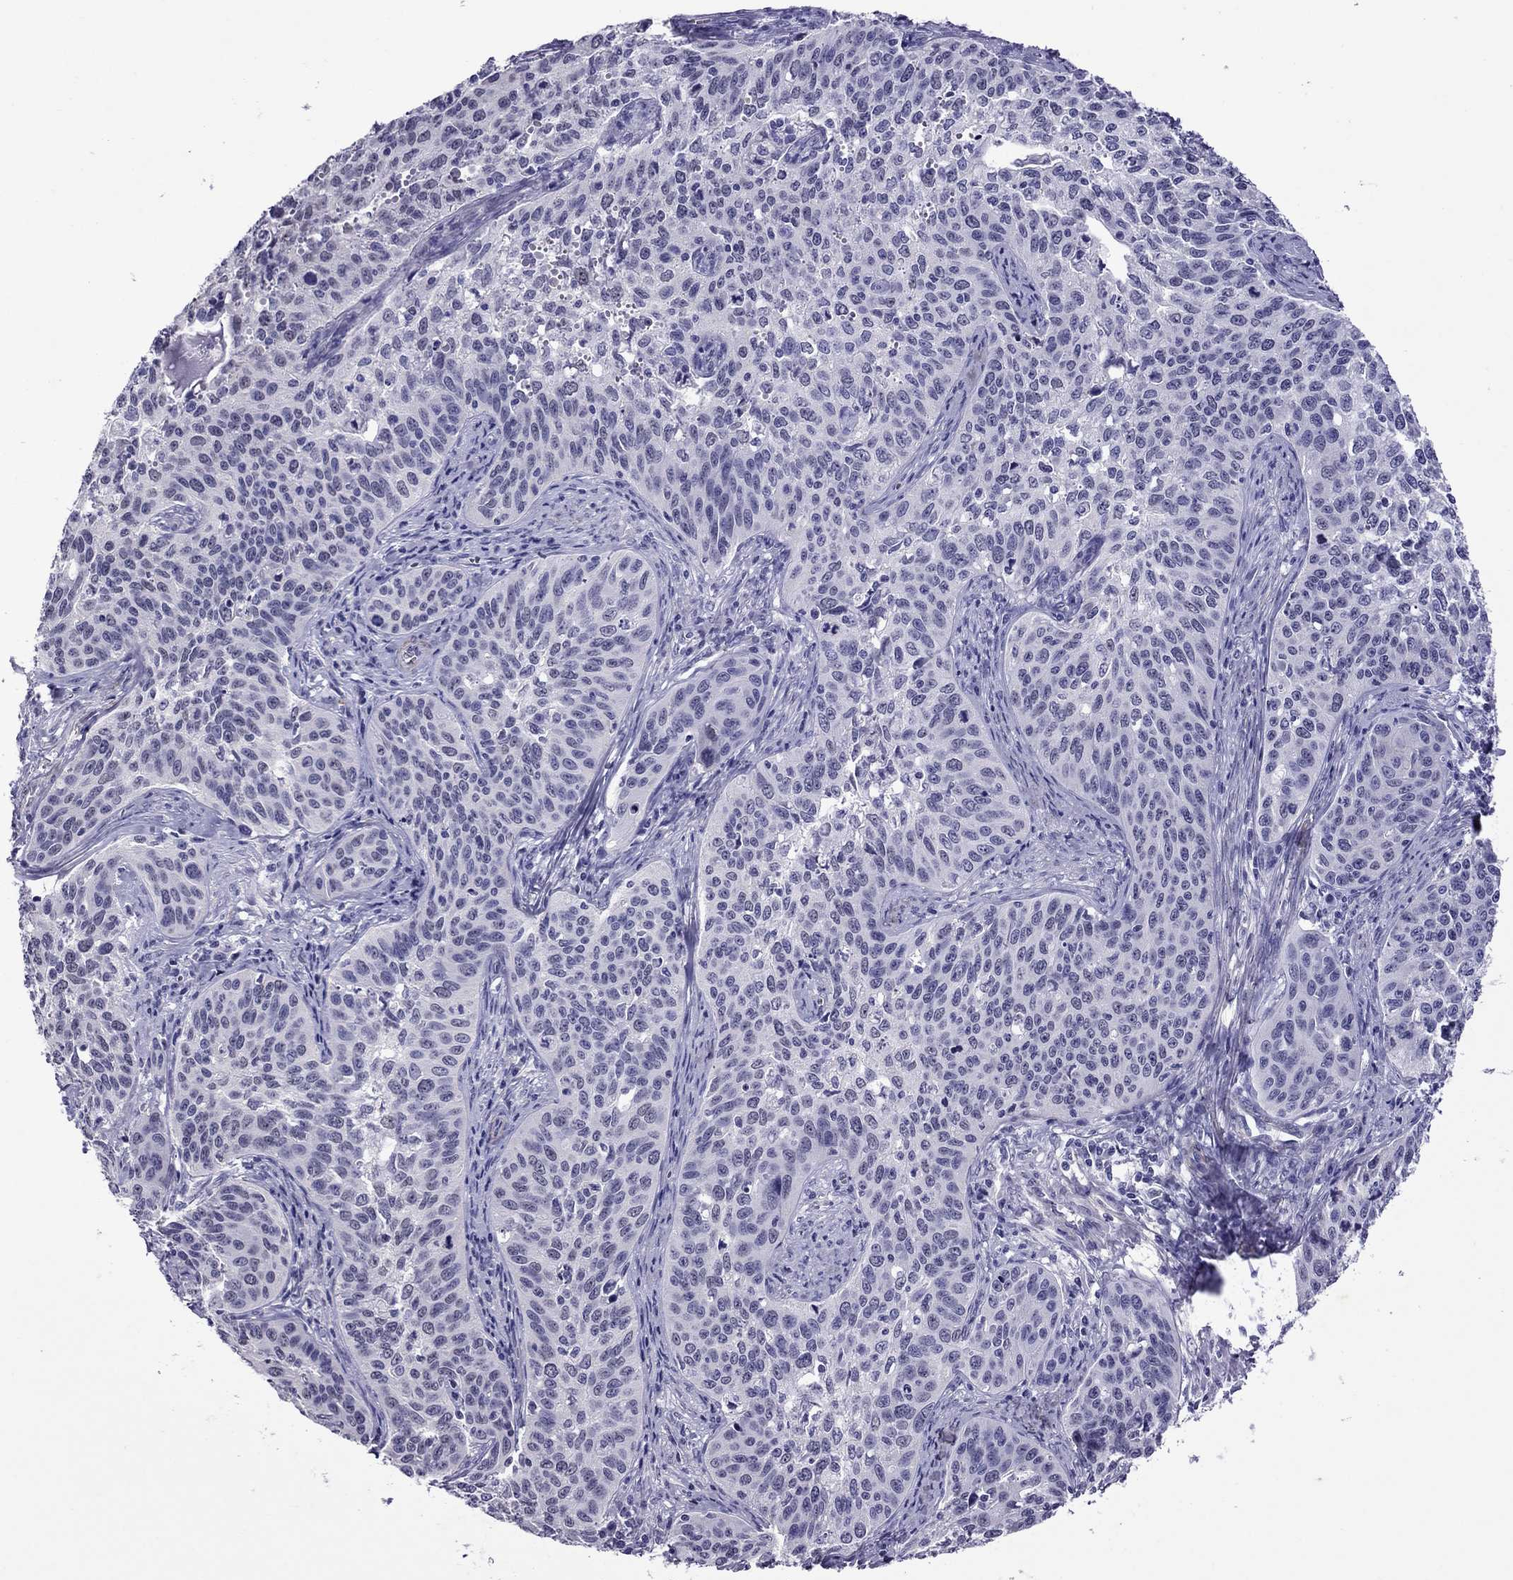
{"staining": {"intensity": "negative", "quantity": "none", "location": "none"}, "tissue": "cervical cancer", "cell_type": "Tumor cells", "image_type": "cancer", "snomed": [{"axis": "morphology", "description": "Squamous cell carcinoma, NOS"}, {"axis": "topography", "description": "Cervix"}], "caption": "This is an IHC image of cervical squamous cell carcinoma. There is no expression in tumor cells.", "gene": "CHRNA5", "patient": {"sex": "female", "age": 31}}